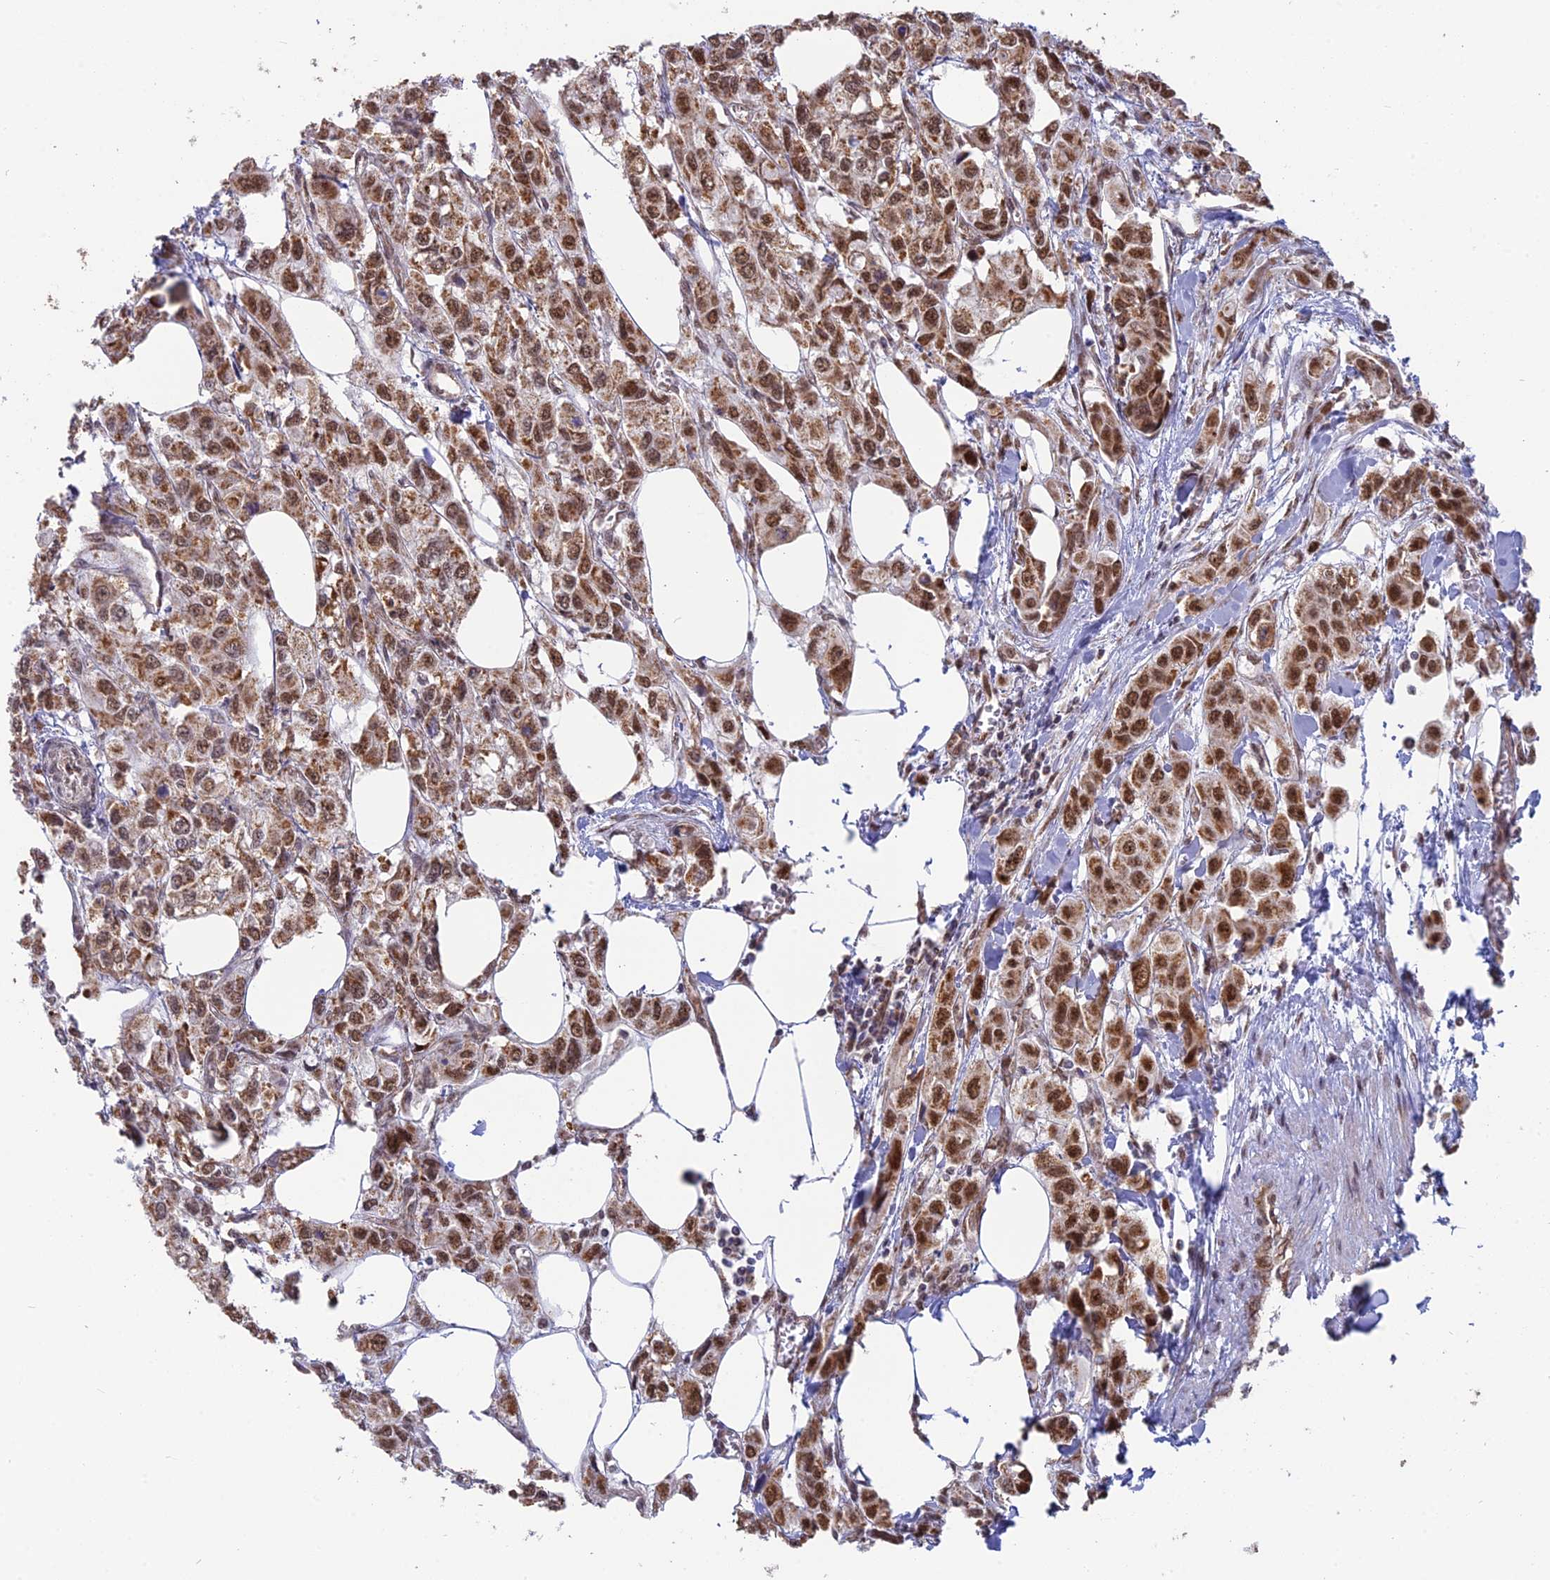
{"staining": {"intensity": "strong", "quantity": ">75%", "location": "nuclear"}, "tissue": "urothelial cancer", "cell_type": "Tumor cells", "image_type": "cancer", "snomed": [{"axis": "morphology", "description": "Urothelial carcinoma, High grade"}, {"axis": "topography", "description": "Urinary bladder"}], "caption": "Immunohistochemistry micrograph of neoplastic tissue: urothelial cancer stained using immunohistochemistry (IHC) demonstrates high levels of strong protein expression localized specifically in the nuclear of tumor cells, appearing as a nuclear brown color.", "gene": "ARHGAP40", "patient": {"sex": "male", "age": 67}}